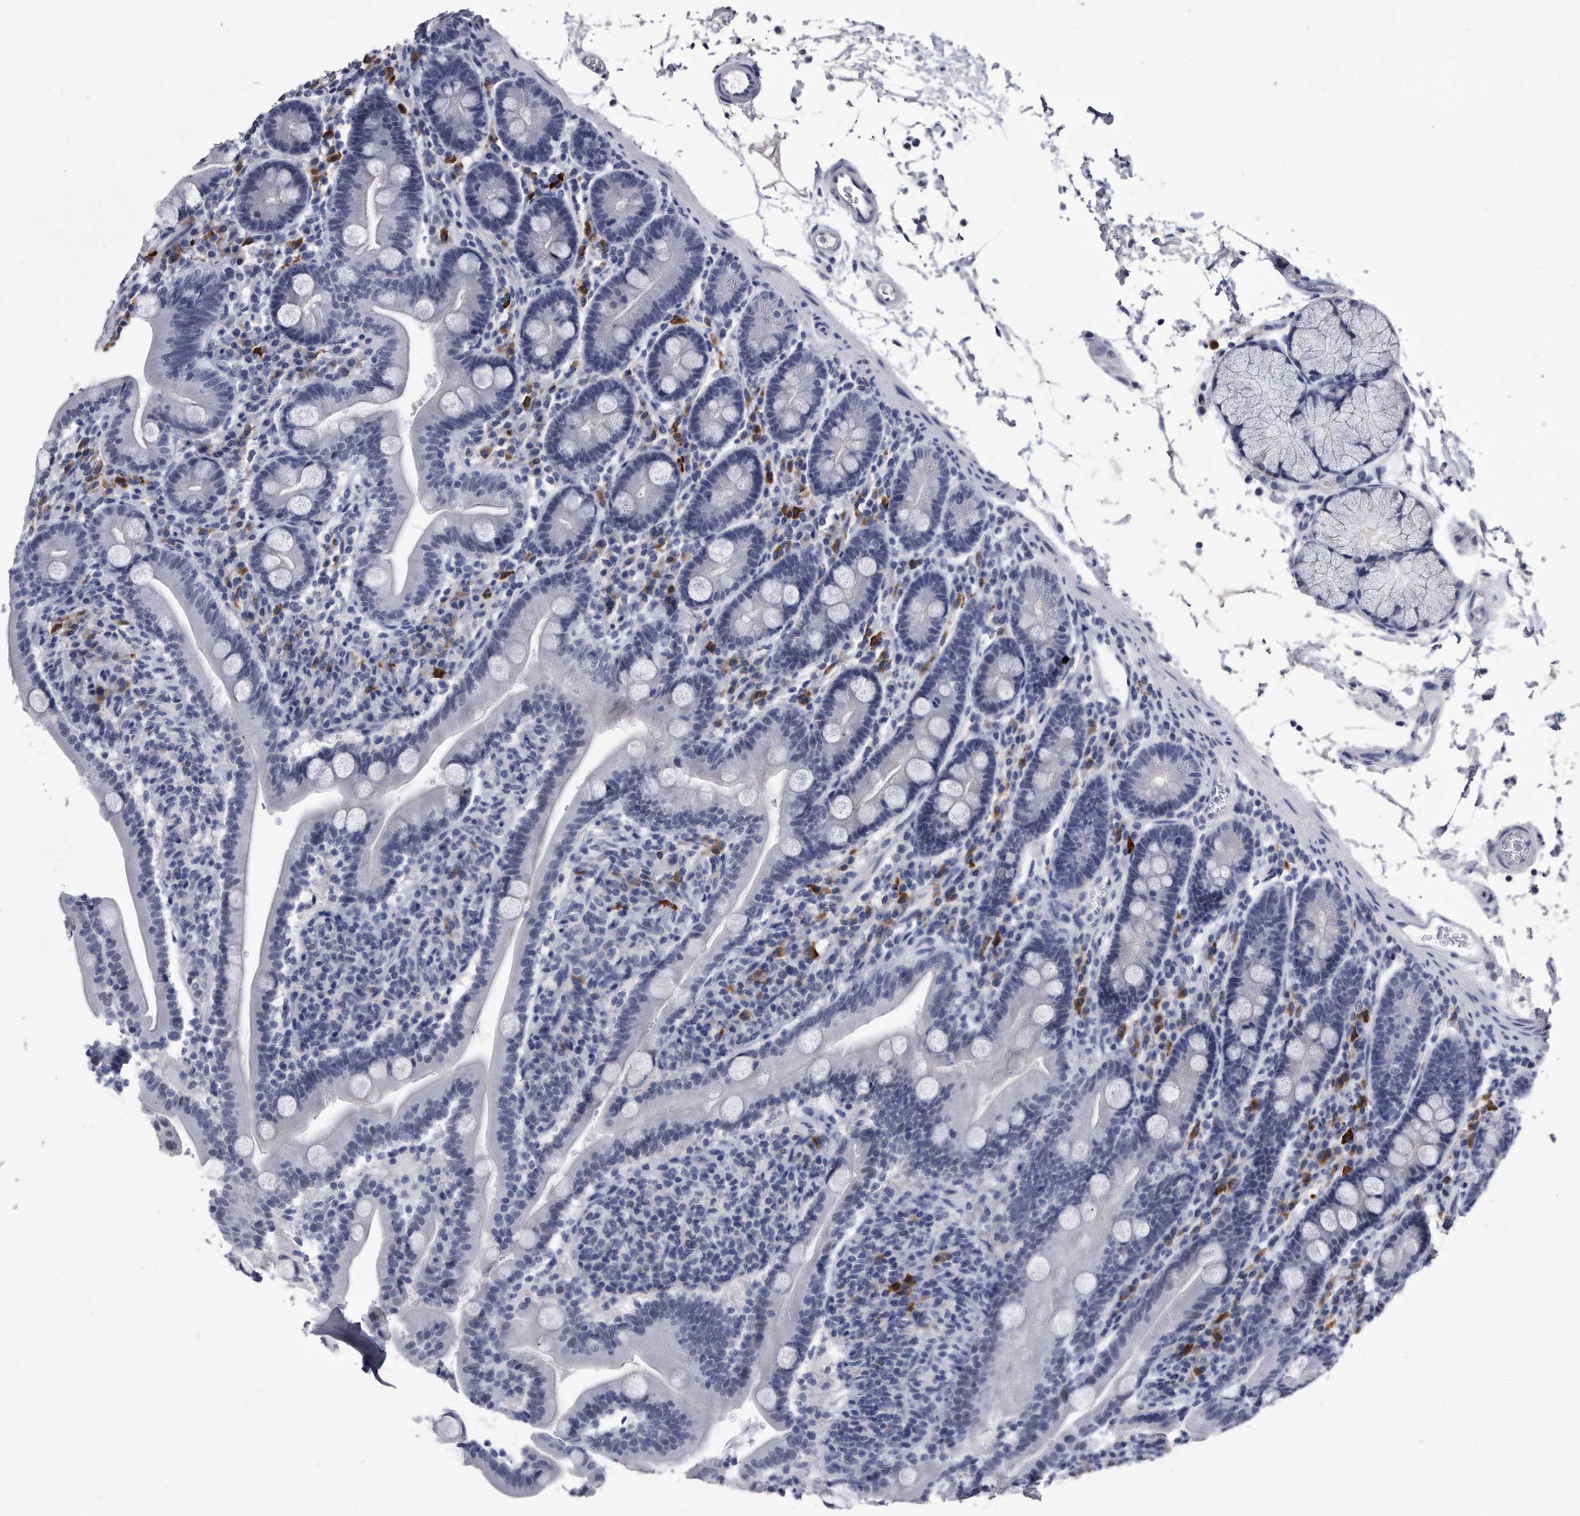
{"staining": {"intensity": "negative", "quantity": "none", "location": "none"}, "tissue": "duodenum", "cell_type": "Glandular cells", "image_type": "normal", "snomed": [{"axis": "morphology", "description": "Normal tissue, NOS"}, {"axis": "topography", "description": "Duodenum"}], "caption": "A photomicrograph of duodenum stained for a protein displays no brown staining in glandular cells. The staining is performed using DAB brown chromogen with nuclei counter-stained in using hematoxylin.", "gene": "KCTD8", "patient": {"sex": "male", "age": 35}}